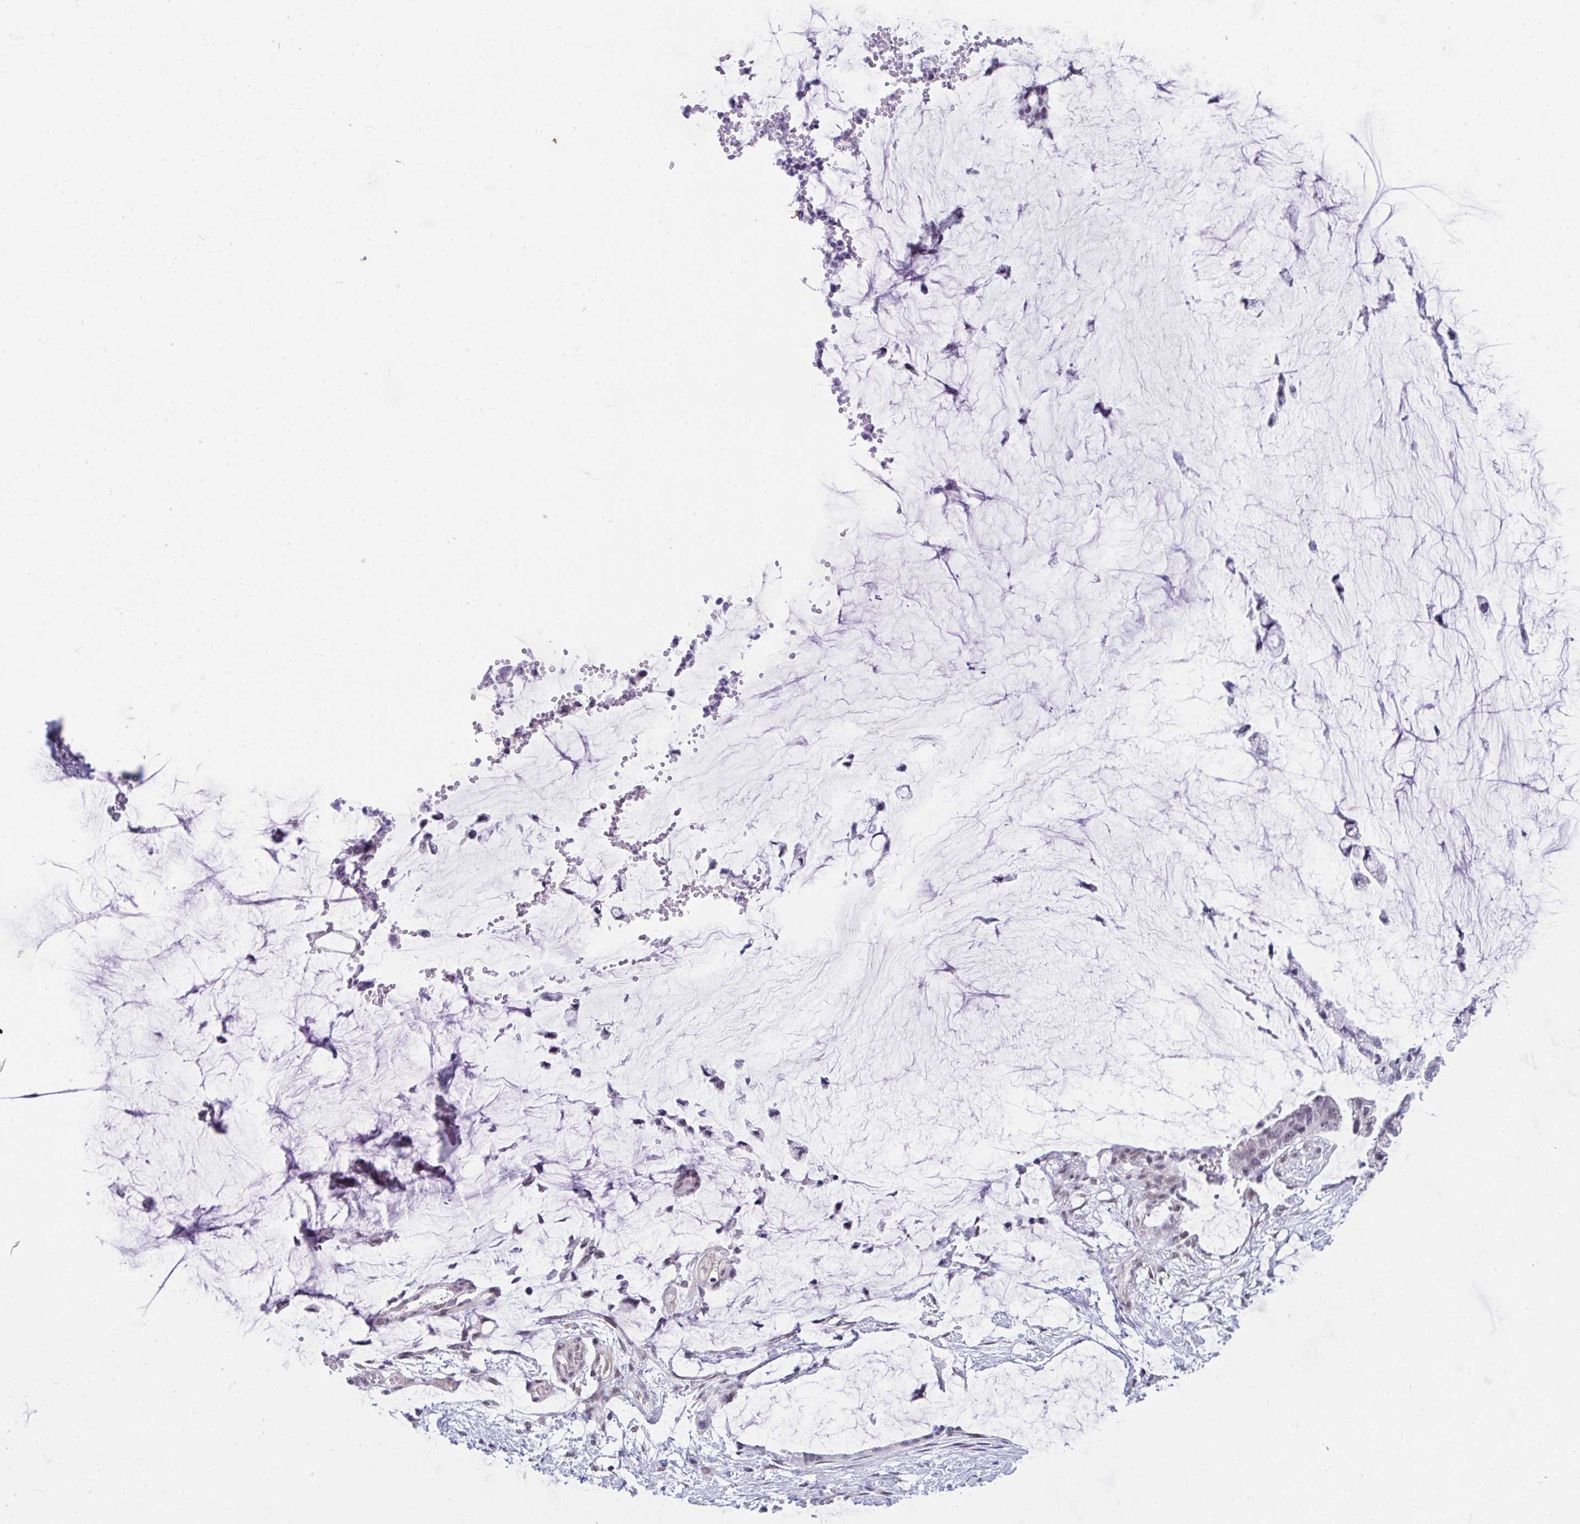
{"staining": {"intensity": "negative", "quantity": "none", "location": "none"}, "tissue": "ovarian cancer", "cell_type": "Tumor cells", "image_type": "cancer", "snomed": [{"axis": "morphology", "description": "Cystadenocarcinoma, mucinous, NOS"}, {"axis": "topography", "description": "Ovary"}], "caption": "A histopathology image of human mucinous cystadenocarcinoma (ovarian) is negative for staining in tumor cells.", "gene": "CDK13", "patient": {"sex": "female", "age": 39}}